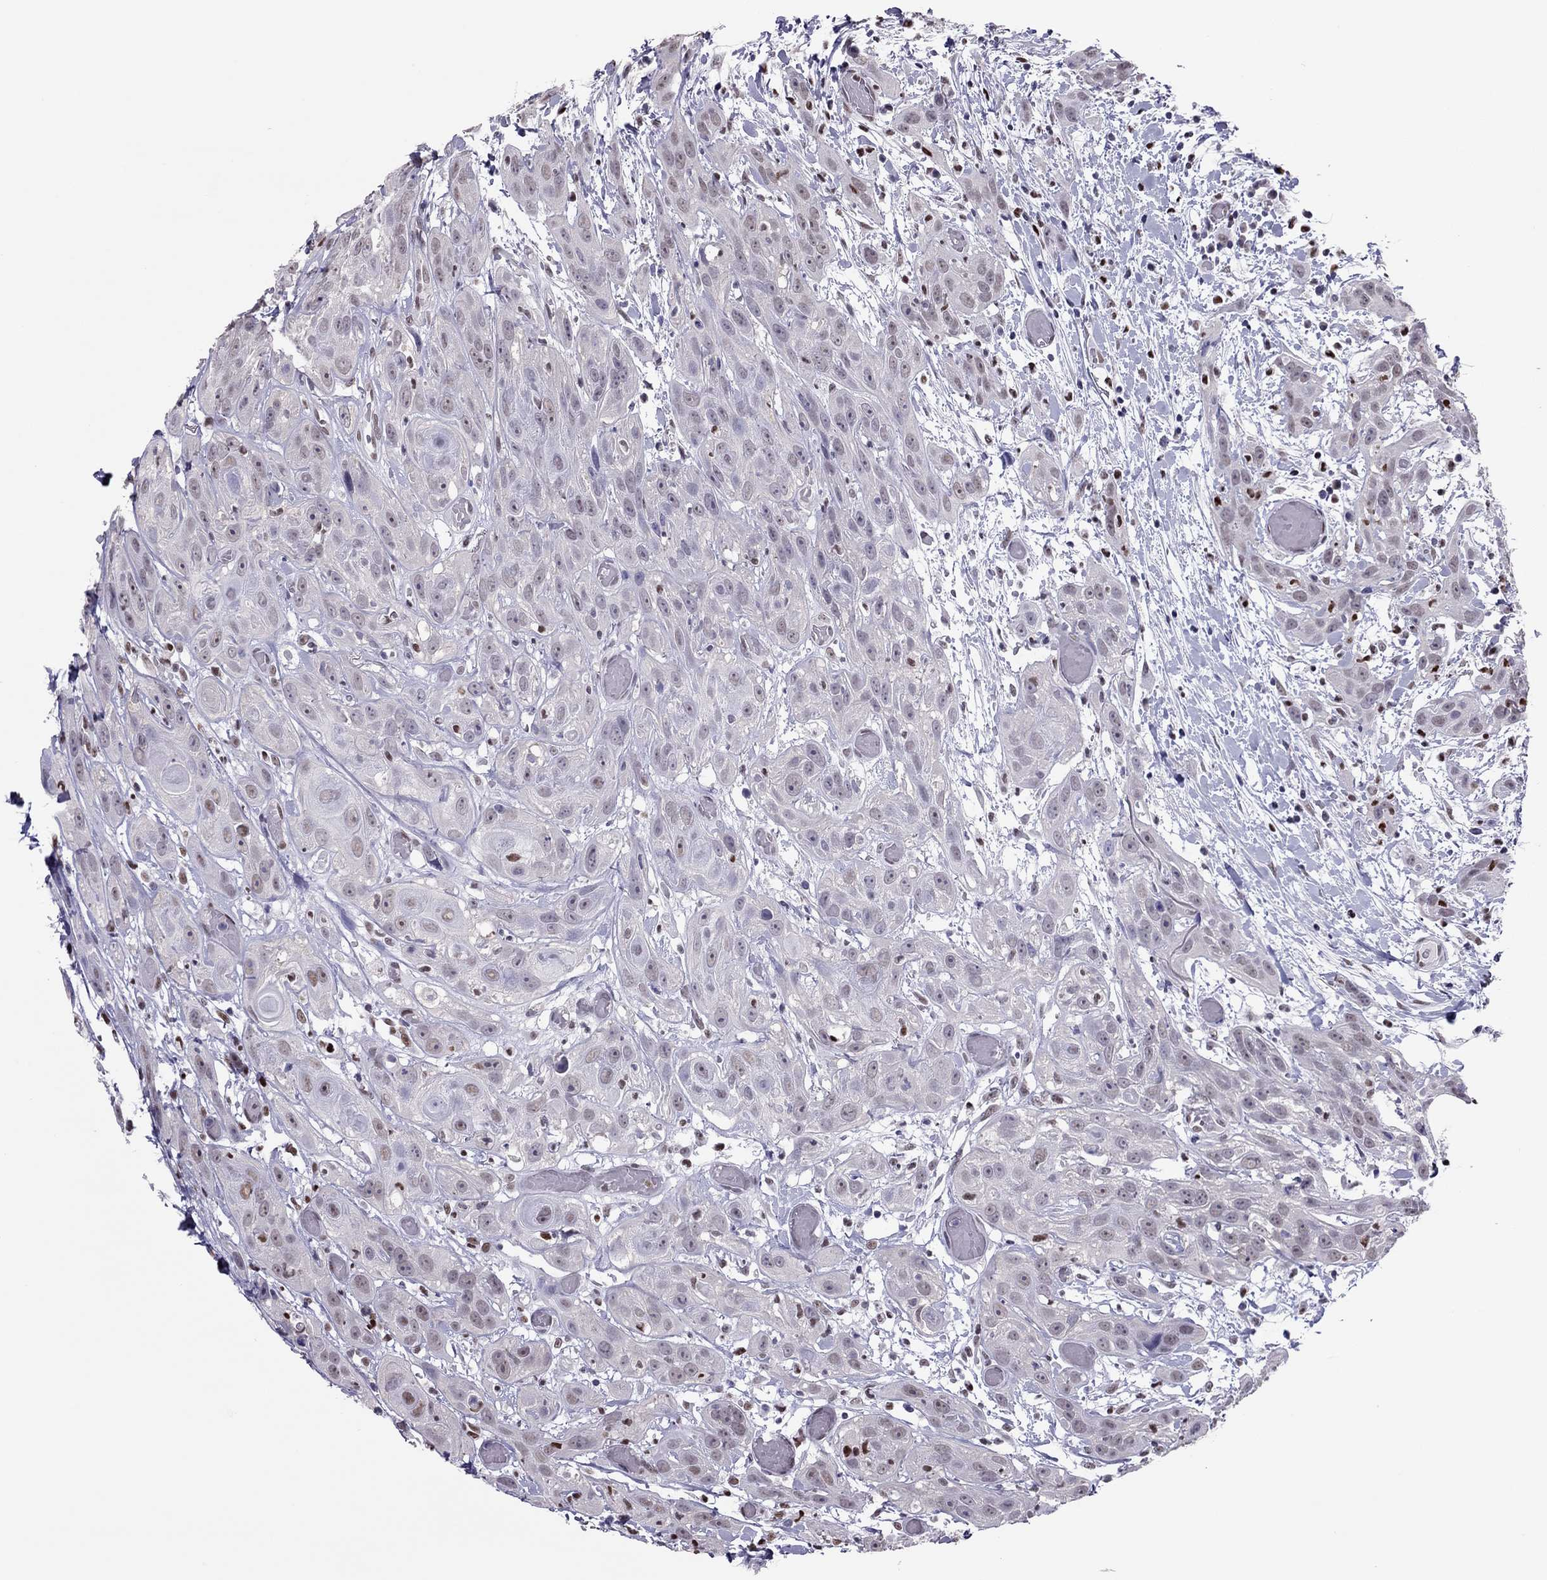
{"staining": {"intensity": "negative", "quantity": "none", "location": "none"}, "tissue": "head and neck cancer", "cell_type": "Tumor cells", "image_type": "cancer", "snomed": [{"axis": "morphology", "description": "Normal tissue, NOS"}, {"axis": "morphology", "description": "Squamous cell carcinoma, NOS"}, {"axis": "topography", "description": "Oral tissue"}, {"axis": "topography", "description": "Salivary gland"}, {"axis": "topography", "description": "Head-Neck"}], "caption": "Tumor cells are negative for brown protein staining in head and neck cancer. (Immunohistochemistry, brightfield microscopy, high magnification).", "gene": "SPINT3", "patient": {"sex": "female", "age": 62}}